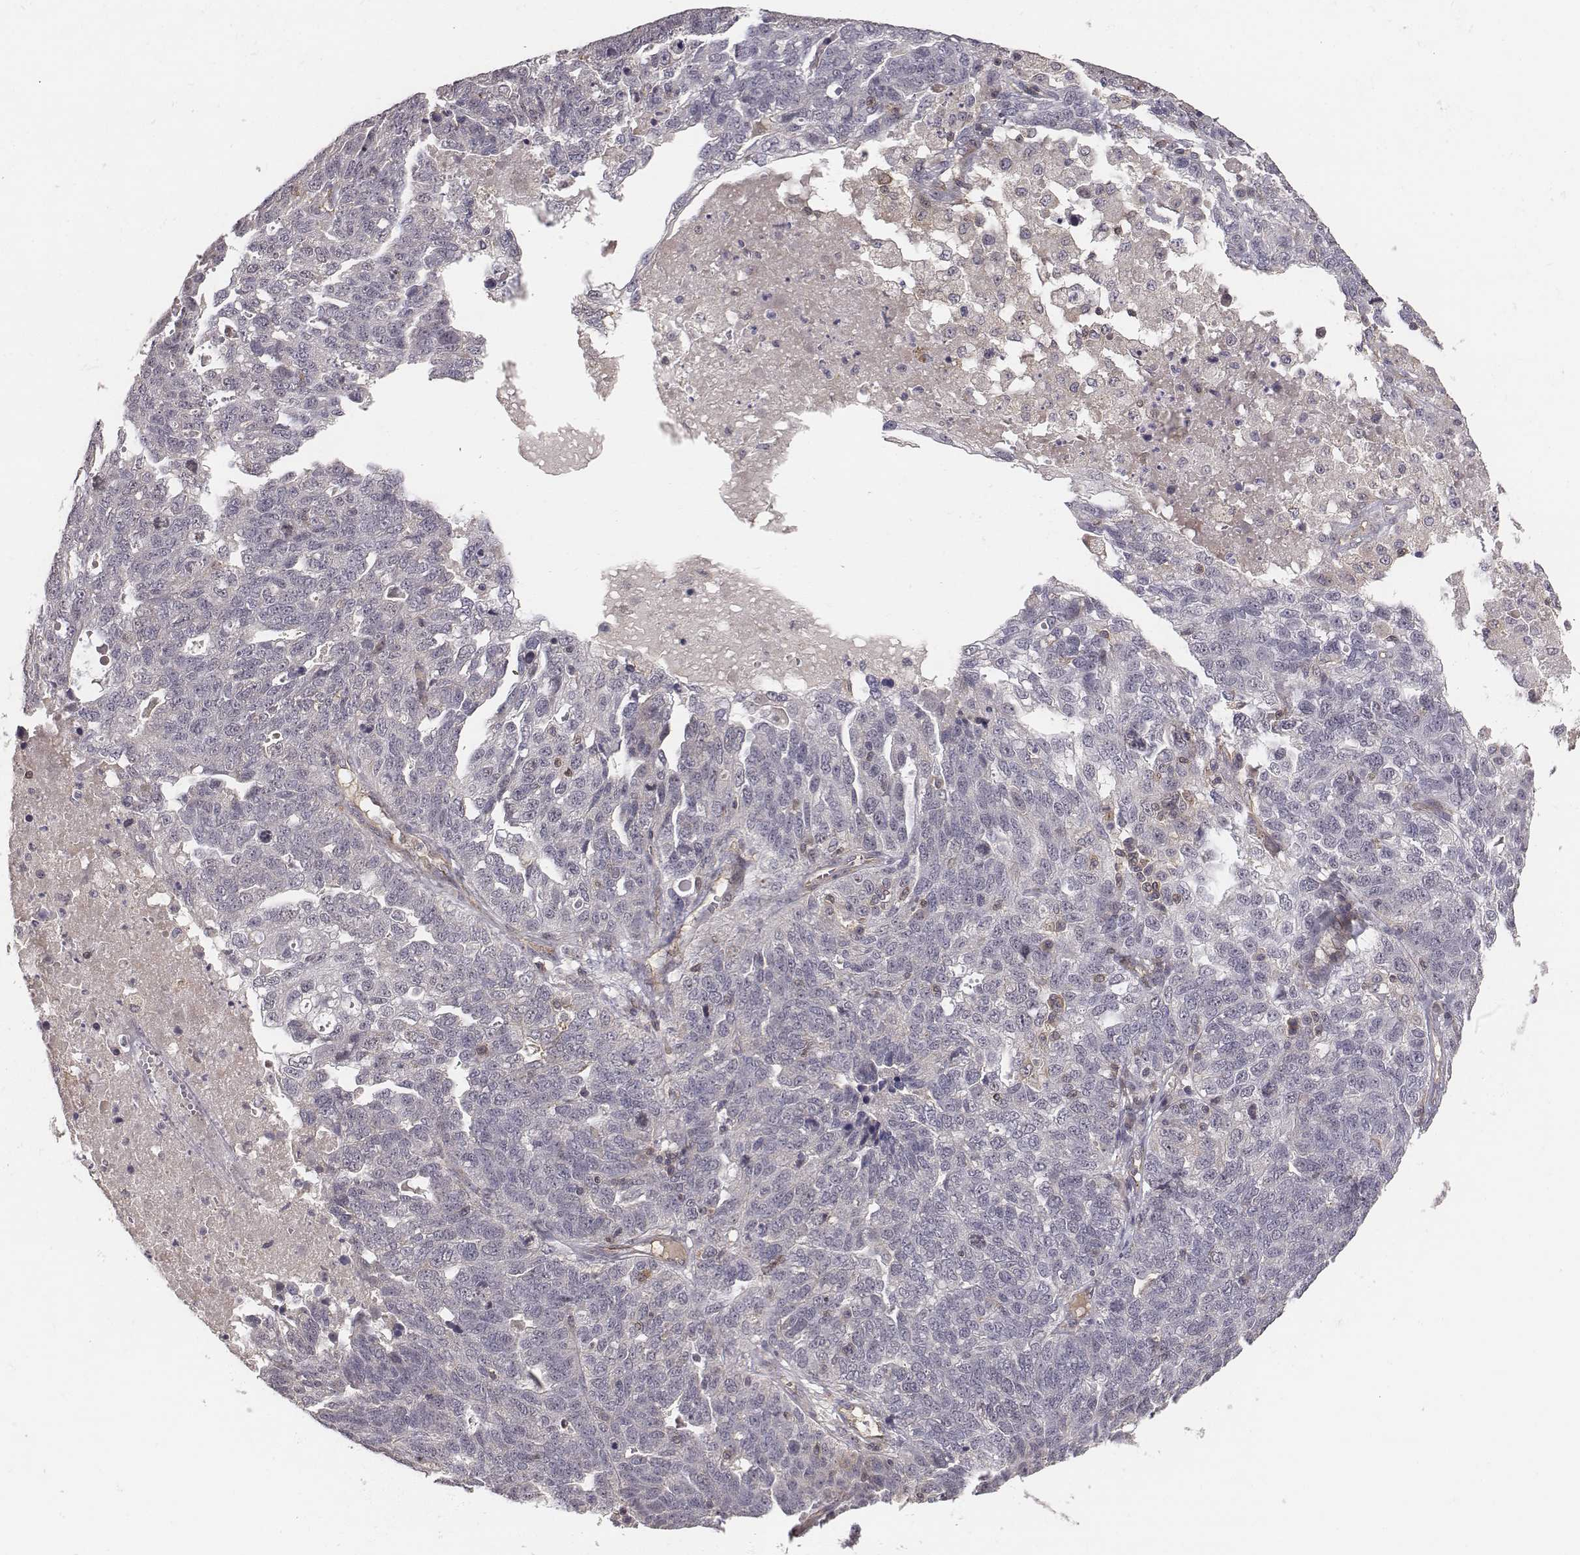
{"staining": {"intensity": "negative", "quantity": "none", "location": "none"}, "tissue": "ovarian cancer", "cell_type": "Tumor cells", "image_type": "cancer", "snomed": [{"axis": "morphology", "description": "Cystadenocarcinoma, serous, NOS"}, {"axis": "topography", "description": "Ovary"}], "caption": "Immunohistochemical staining of human ovarian cancer (serous cystadenocarcinoma) exhibits no significant expression in tumor cells.", "gene": "PTPRG", "patient": {"sex": "female", "age": 71}}